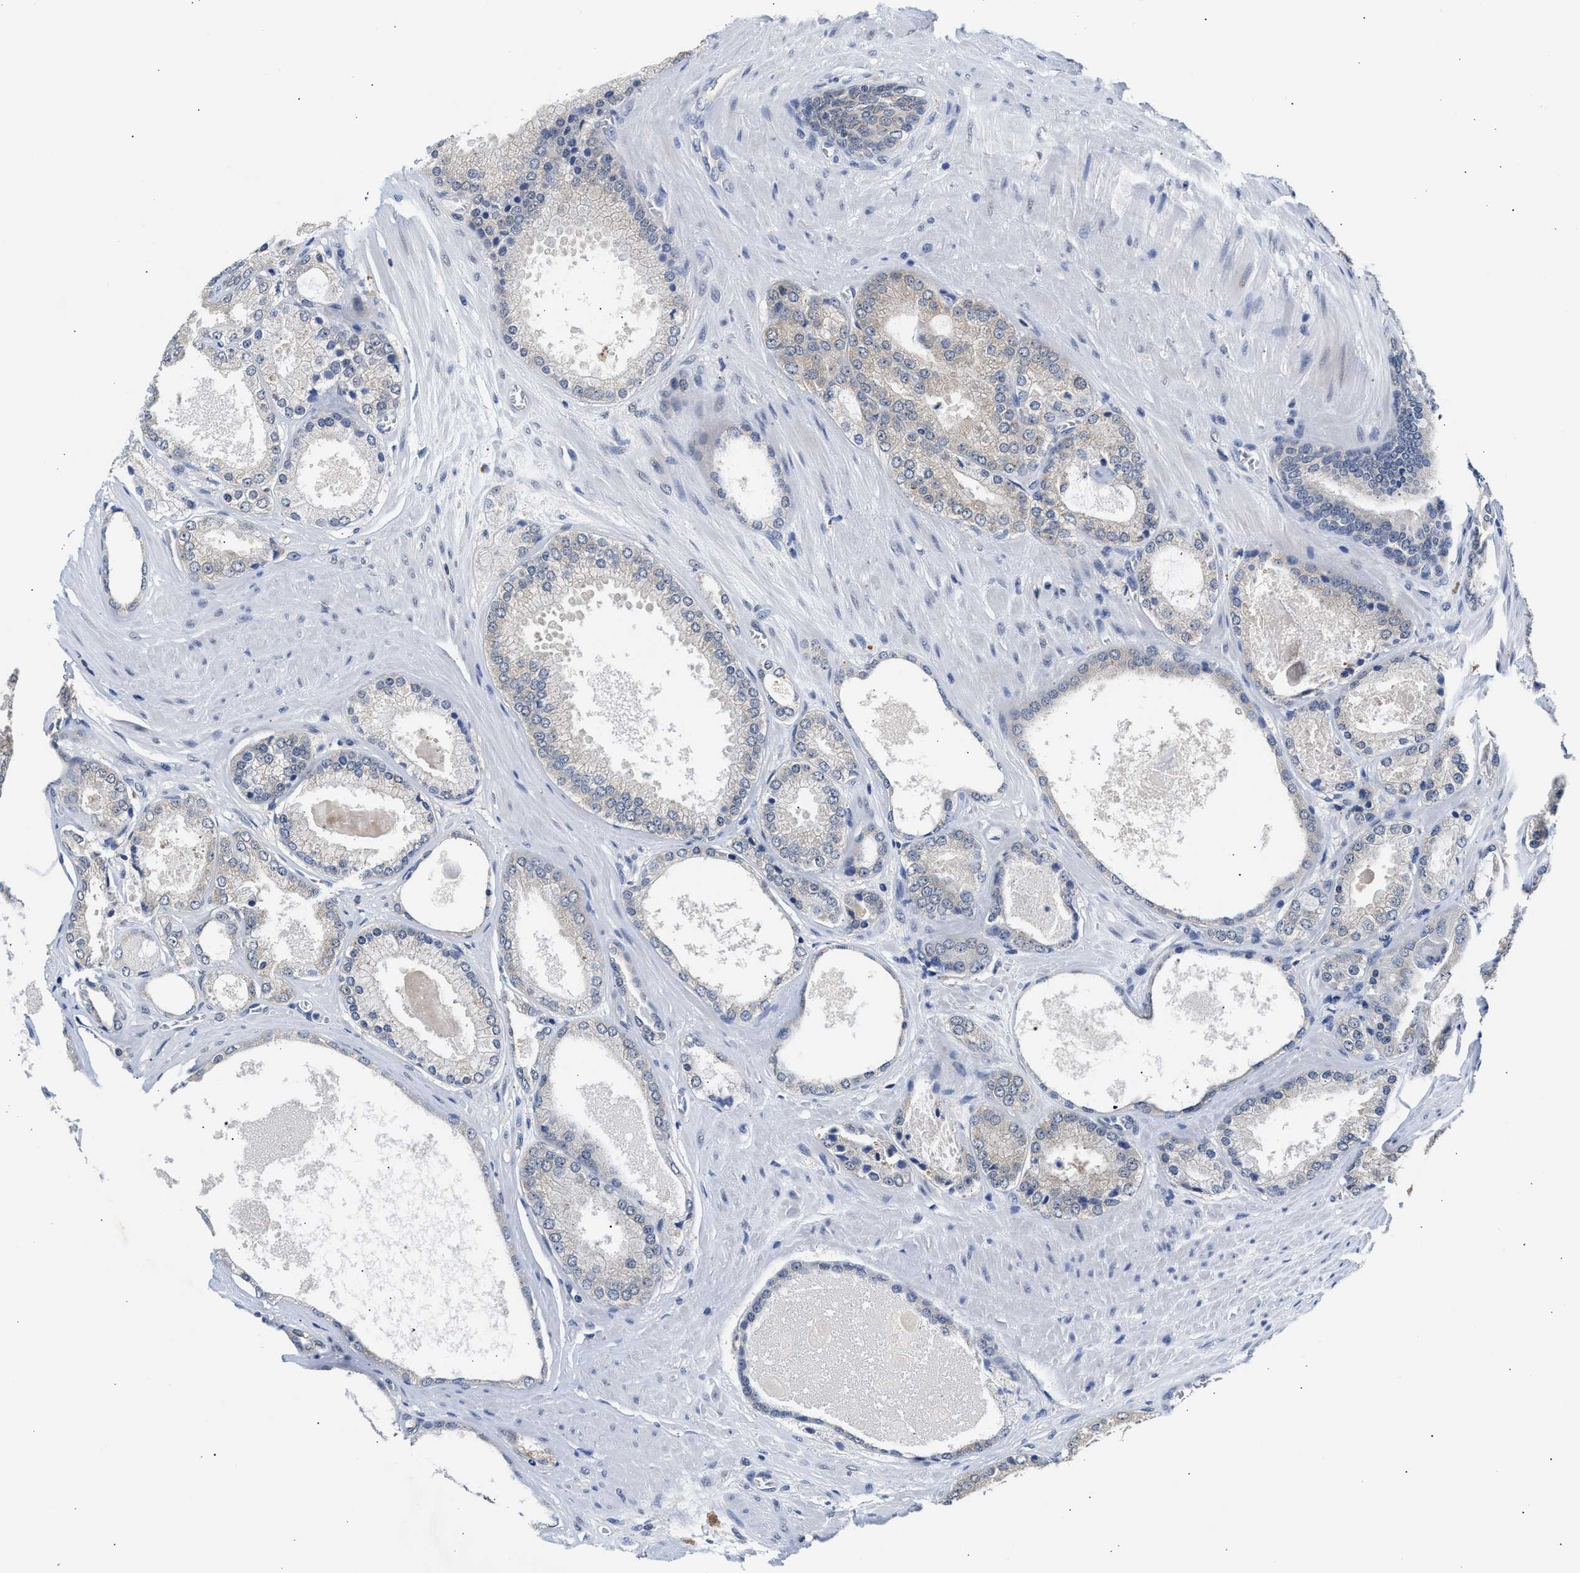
{"staining": {"intensity": "negative", "quantity": "none", "location": "none"}, "tissue": "prostate cancer", "cell_type": "Tumor cells", "image_type": "cancer", "snomed": [{"axis": "morphology", "description": "Adenocarcinoma, High grade"}, {"axis": "topography", "description": "Prostate"}], "caption": "Immunohistochemical staining of prostate cancer reveals no significant expression in tumor cells. Nuclei are stained in blue.", "gene": "PPM1L", "patient": {"sex": "male", "age": 65}}